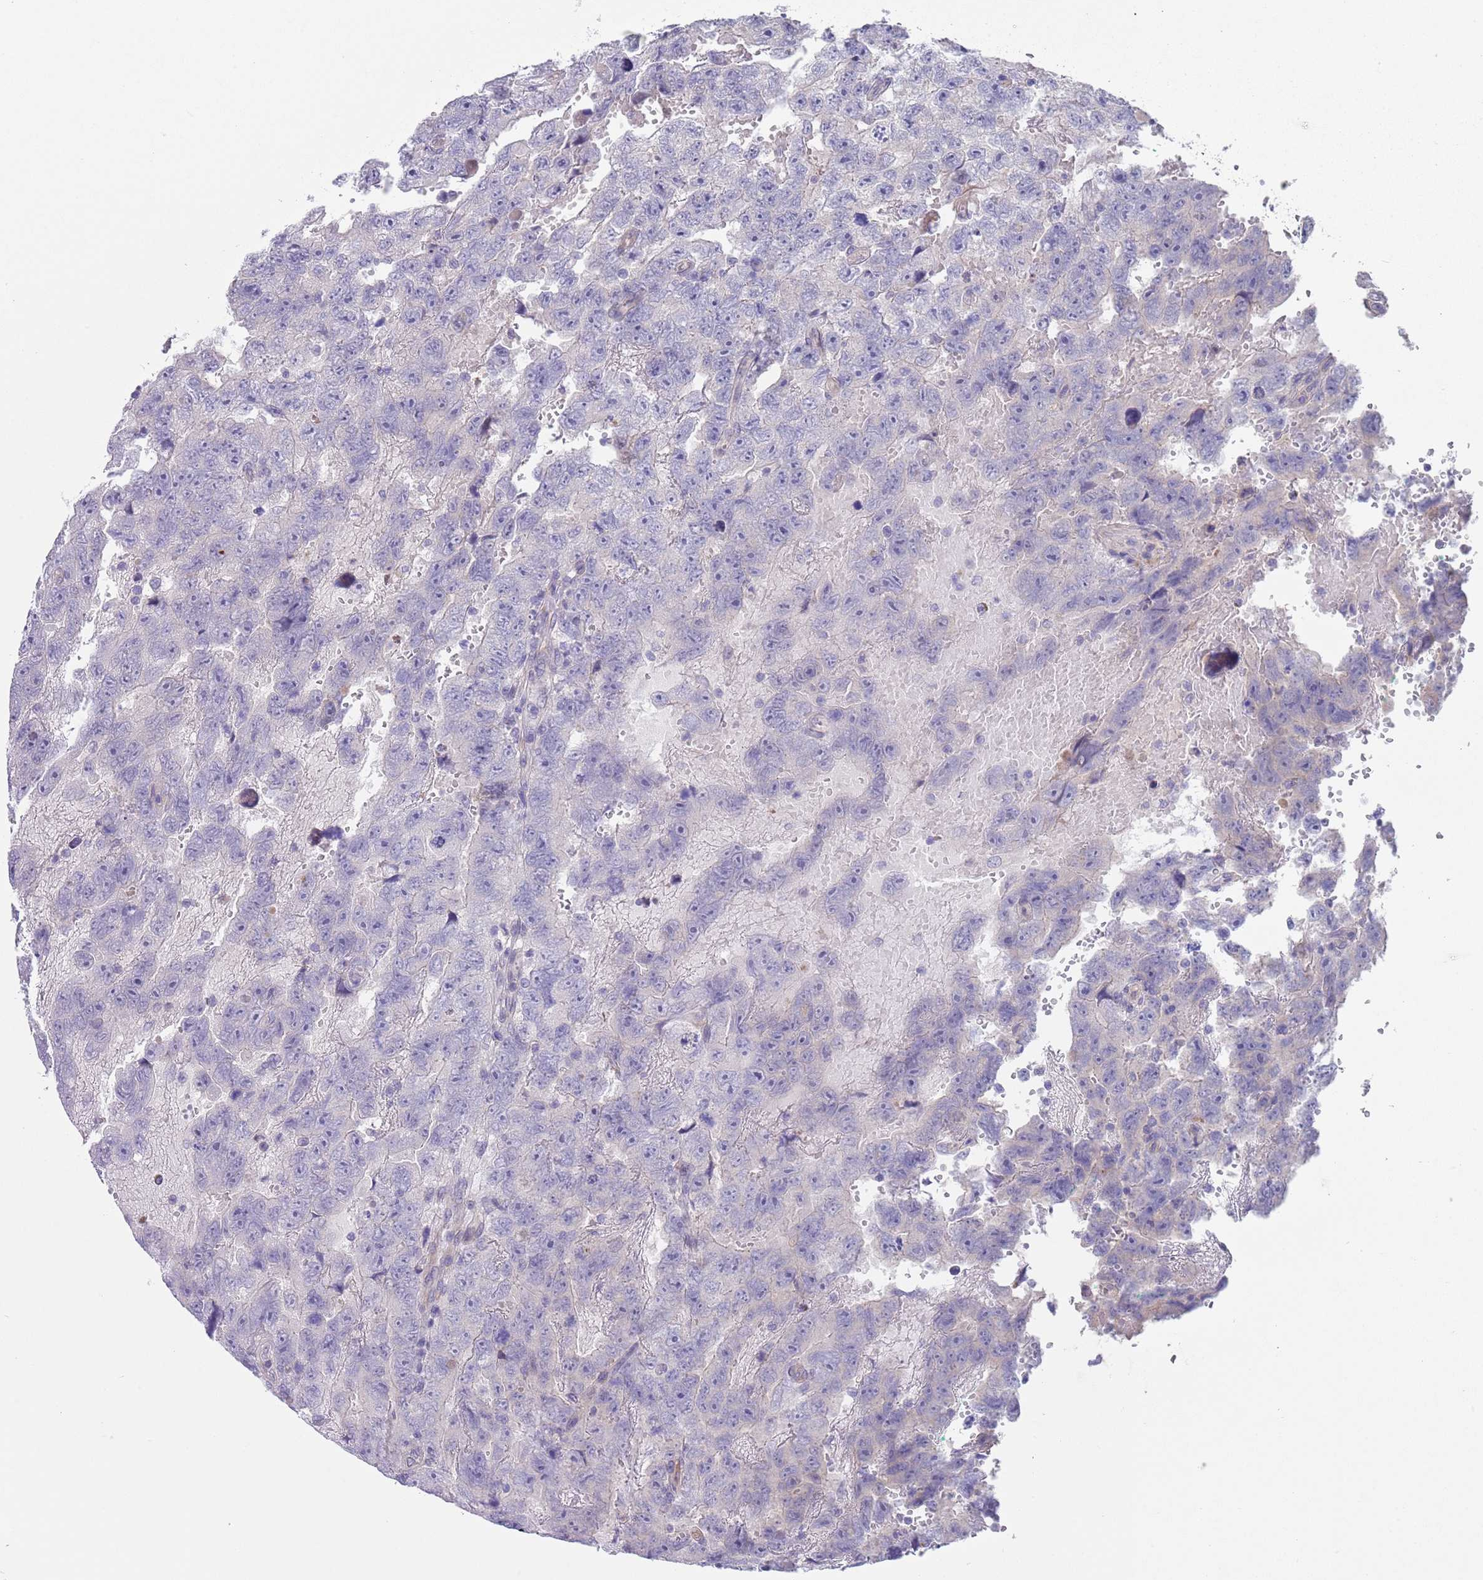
{"staining": {"intensity": "negative", "quantity": "none", "location": "none"}, "tissue": "testis cancer", "cell_type": "Tumor cells", "image_type": "cancer", "snomed": [{"axis": "morphology", "description": "Carcinoma, Embryonal, NOS"}, {"axis": "topography", "description": "Testis"}], "caption": "Image shows no protein expression in tumor cells of embryonal carcinoma (testis) tissue.", "gene": "RNF169", "patient": {"sex": "male", "age": 45}}